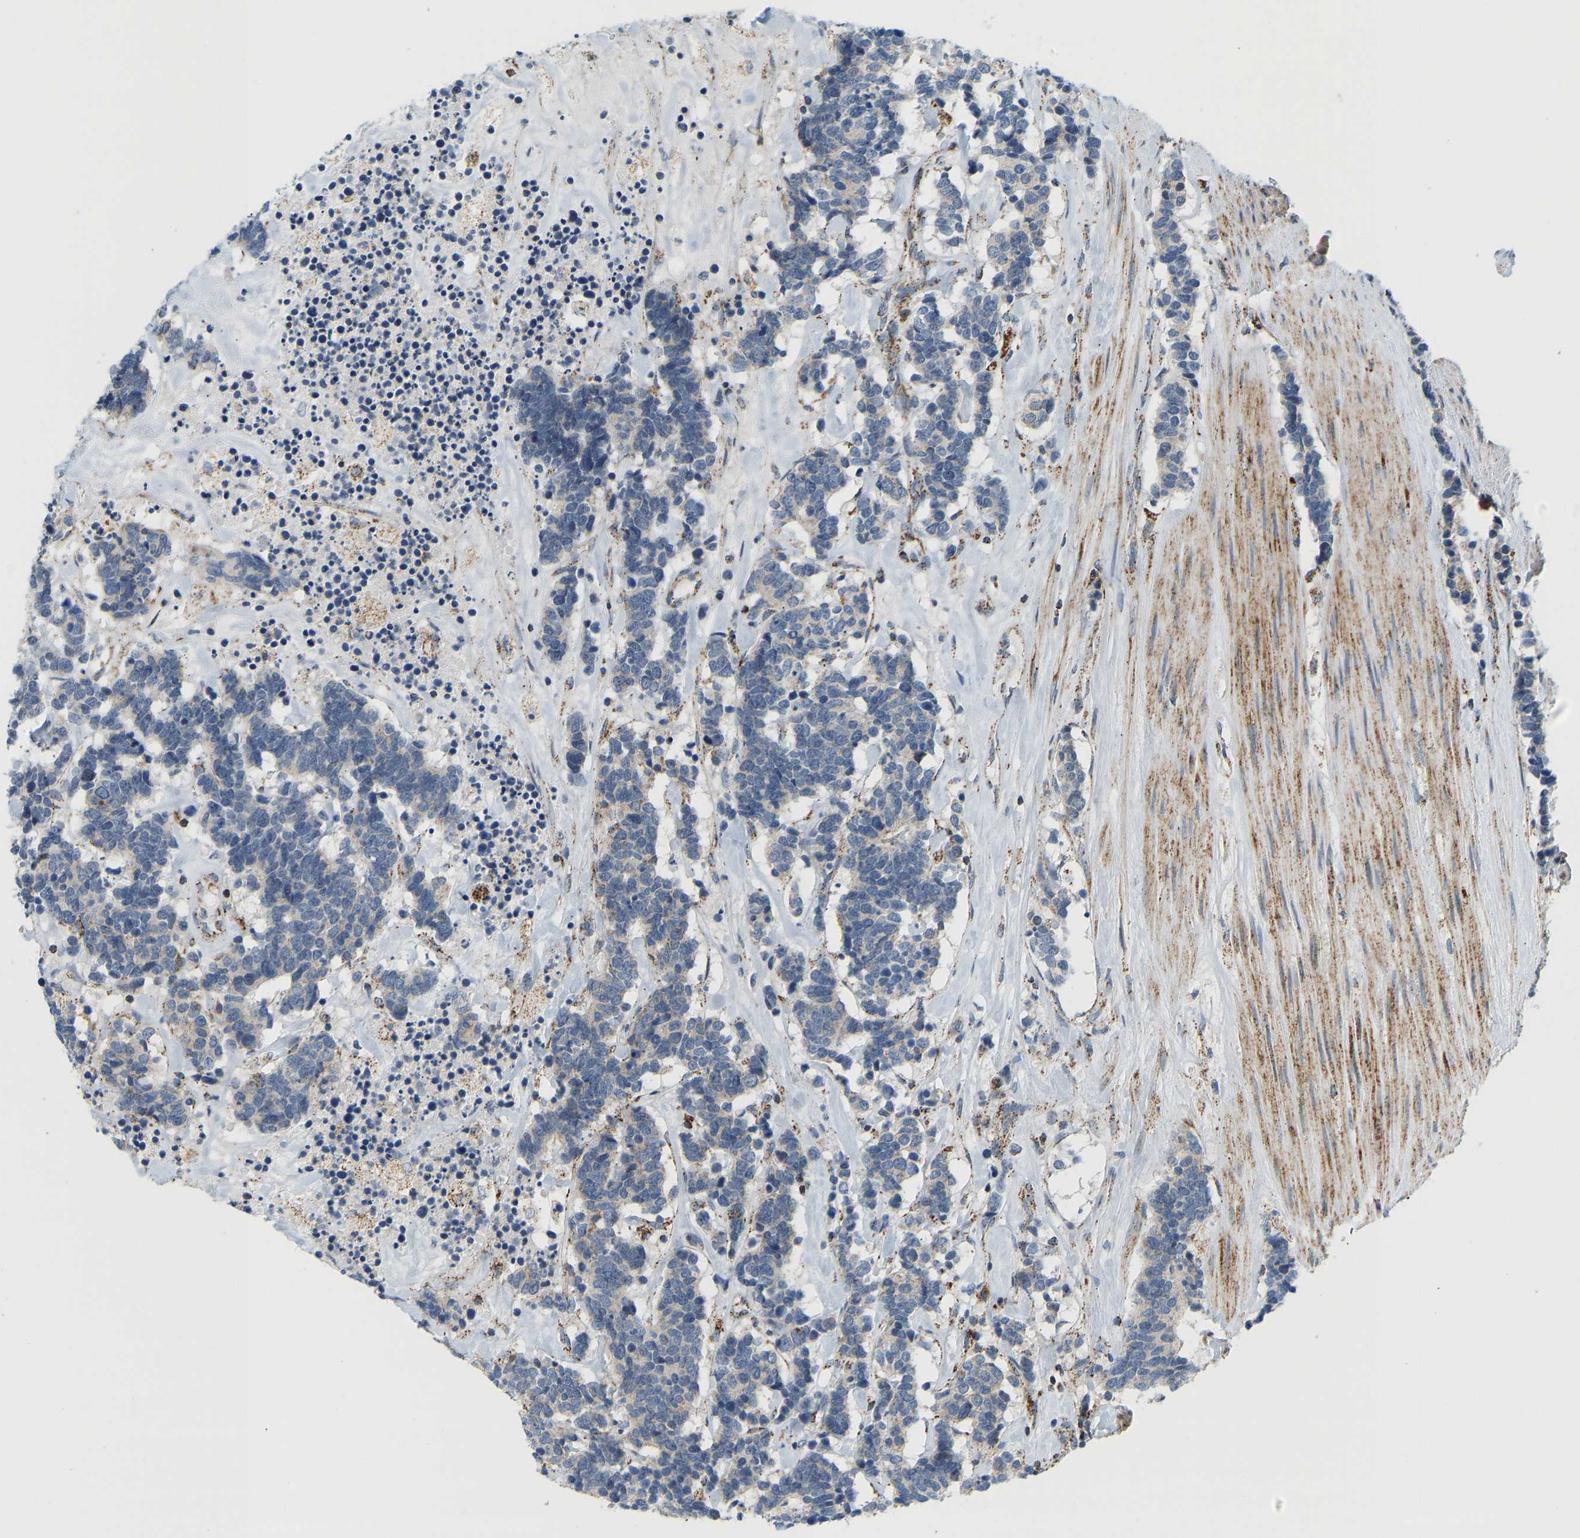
{"staining": {"intensity": "moderate", "quantity": "<25%", "location": "cytoplasmic/membranous"}, "tissue": "carcinoid", "cell_type": "Tumor cells", "image_type": "cancer", "snomed": [{"axis": "morphology", "description": "Carcinoma, NOS"}, {"axis": "morphology", "description": "Carcinoid, malignant, NOS"}, {"axis": "topography", "description": "Urinary bladder"}], "caption": "Protein expression analysis of carcinoid displays moderate cytoplasmic/membranous positivity in approximately <25% of tumor cells.", "gene": "GPSM2", "patient": {"sex": "male", "age": 57}}